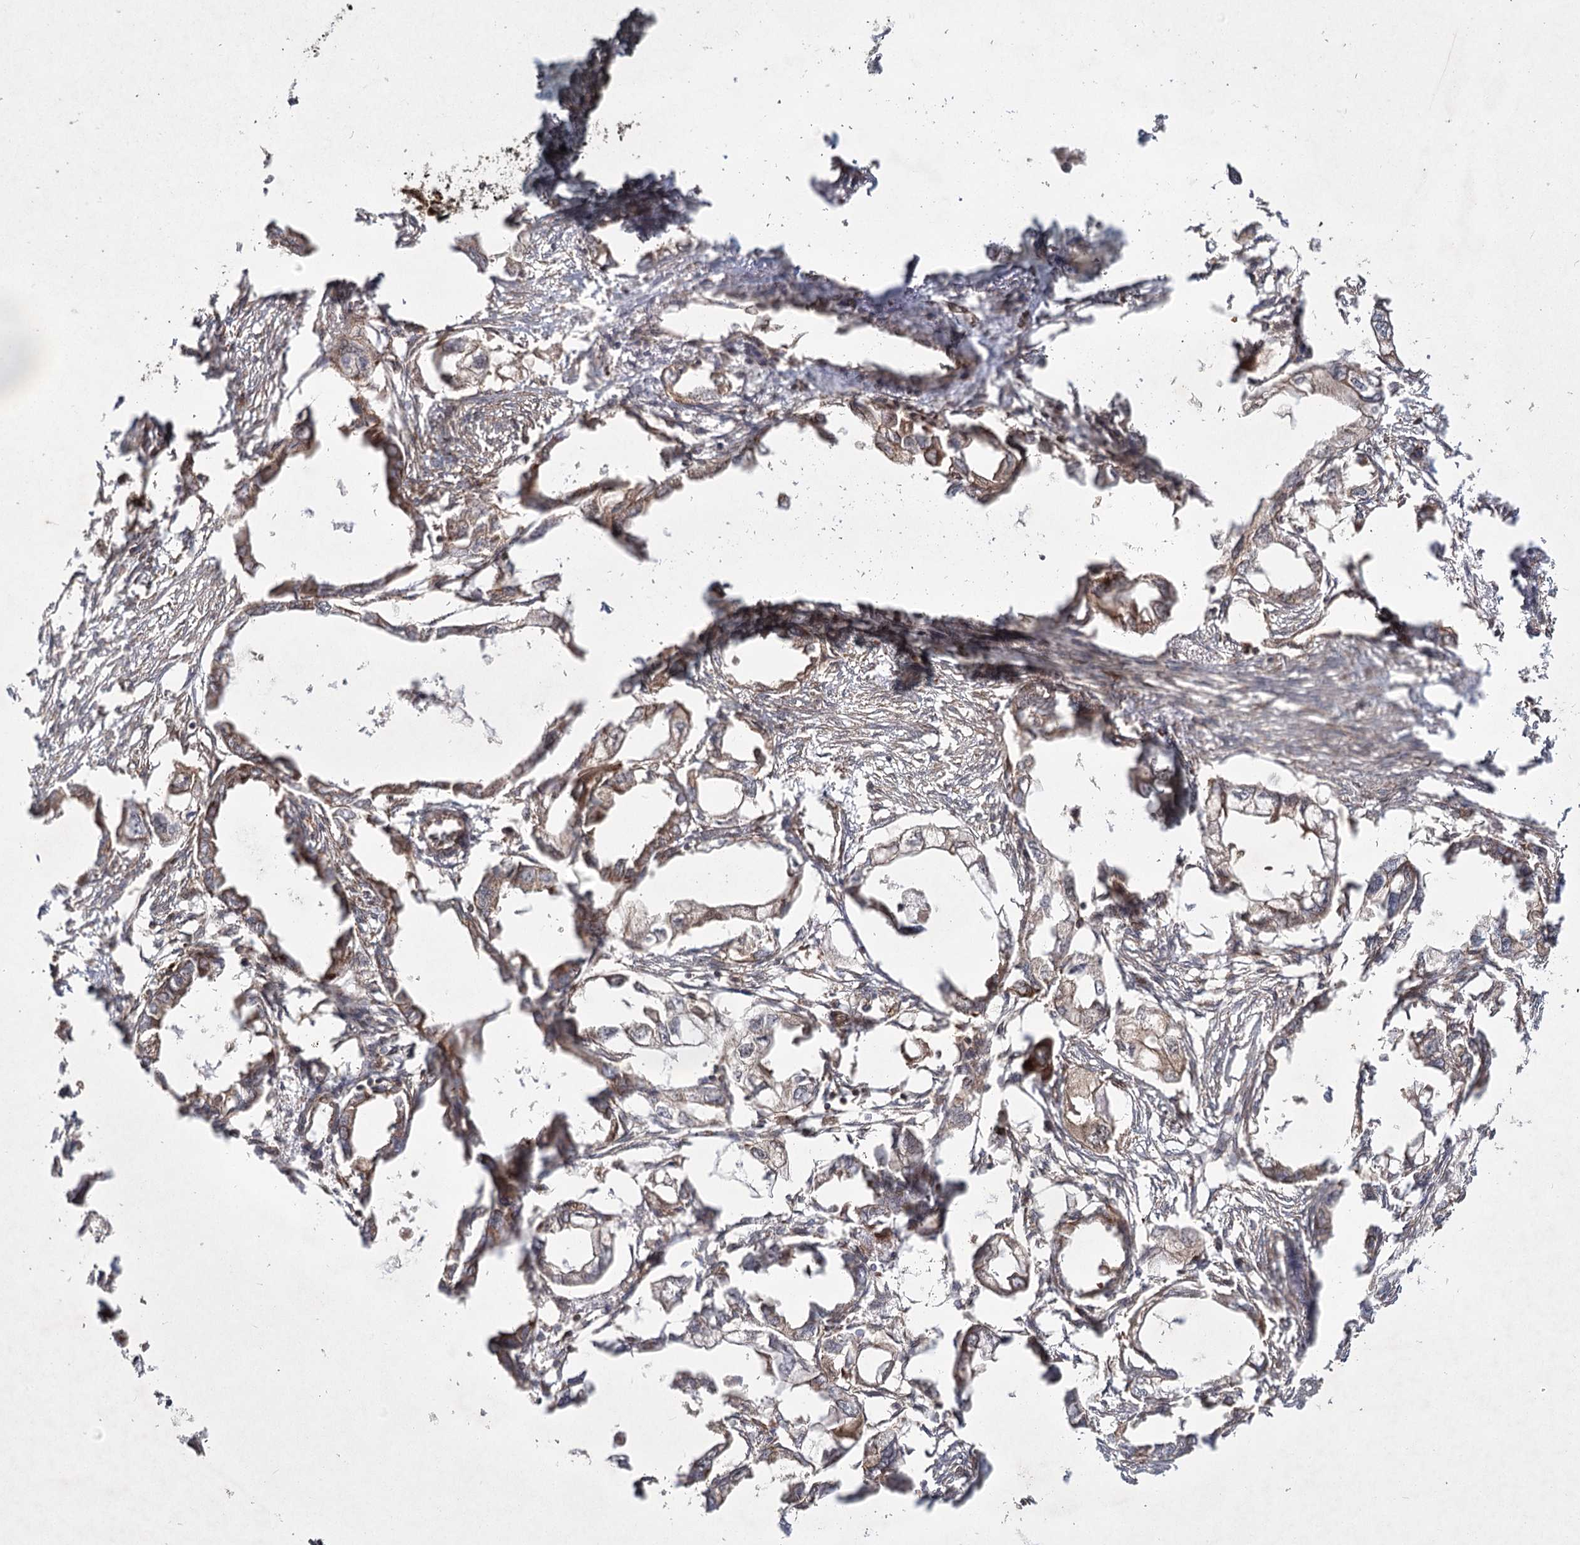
{"staining": {"intensity": "weak", "quantity": "25%-75%", "location": "cytoplasmic/membranous"}, "tissue": "endometrial cancer", "cell_type": "Tumor cells", "image_type": "cancer", "snomed": [{"axis": "morphology", "description": "Adenocarcinoma, NOS"}, {"axis": "morphology", "description": "Adenocarcinoma, metastatic, NOS"}, {"axis": "topography", "description": "Adipose tissue"}, {"axis": "topography", "description": "Endometrium"}], "caption": "Metastatic adenocarcinoma (endometrial) tissue reveals weak cytoplasmic/membranous expression in about 25%-75% of tumor cells, visualized by immunohistochemistry.", "gene": "MDFIC", "patient": {"sex": "female", "age": 67}}